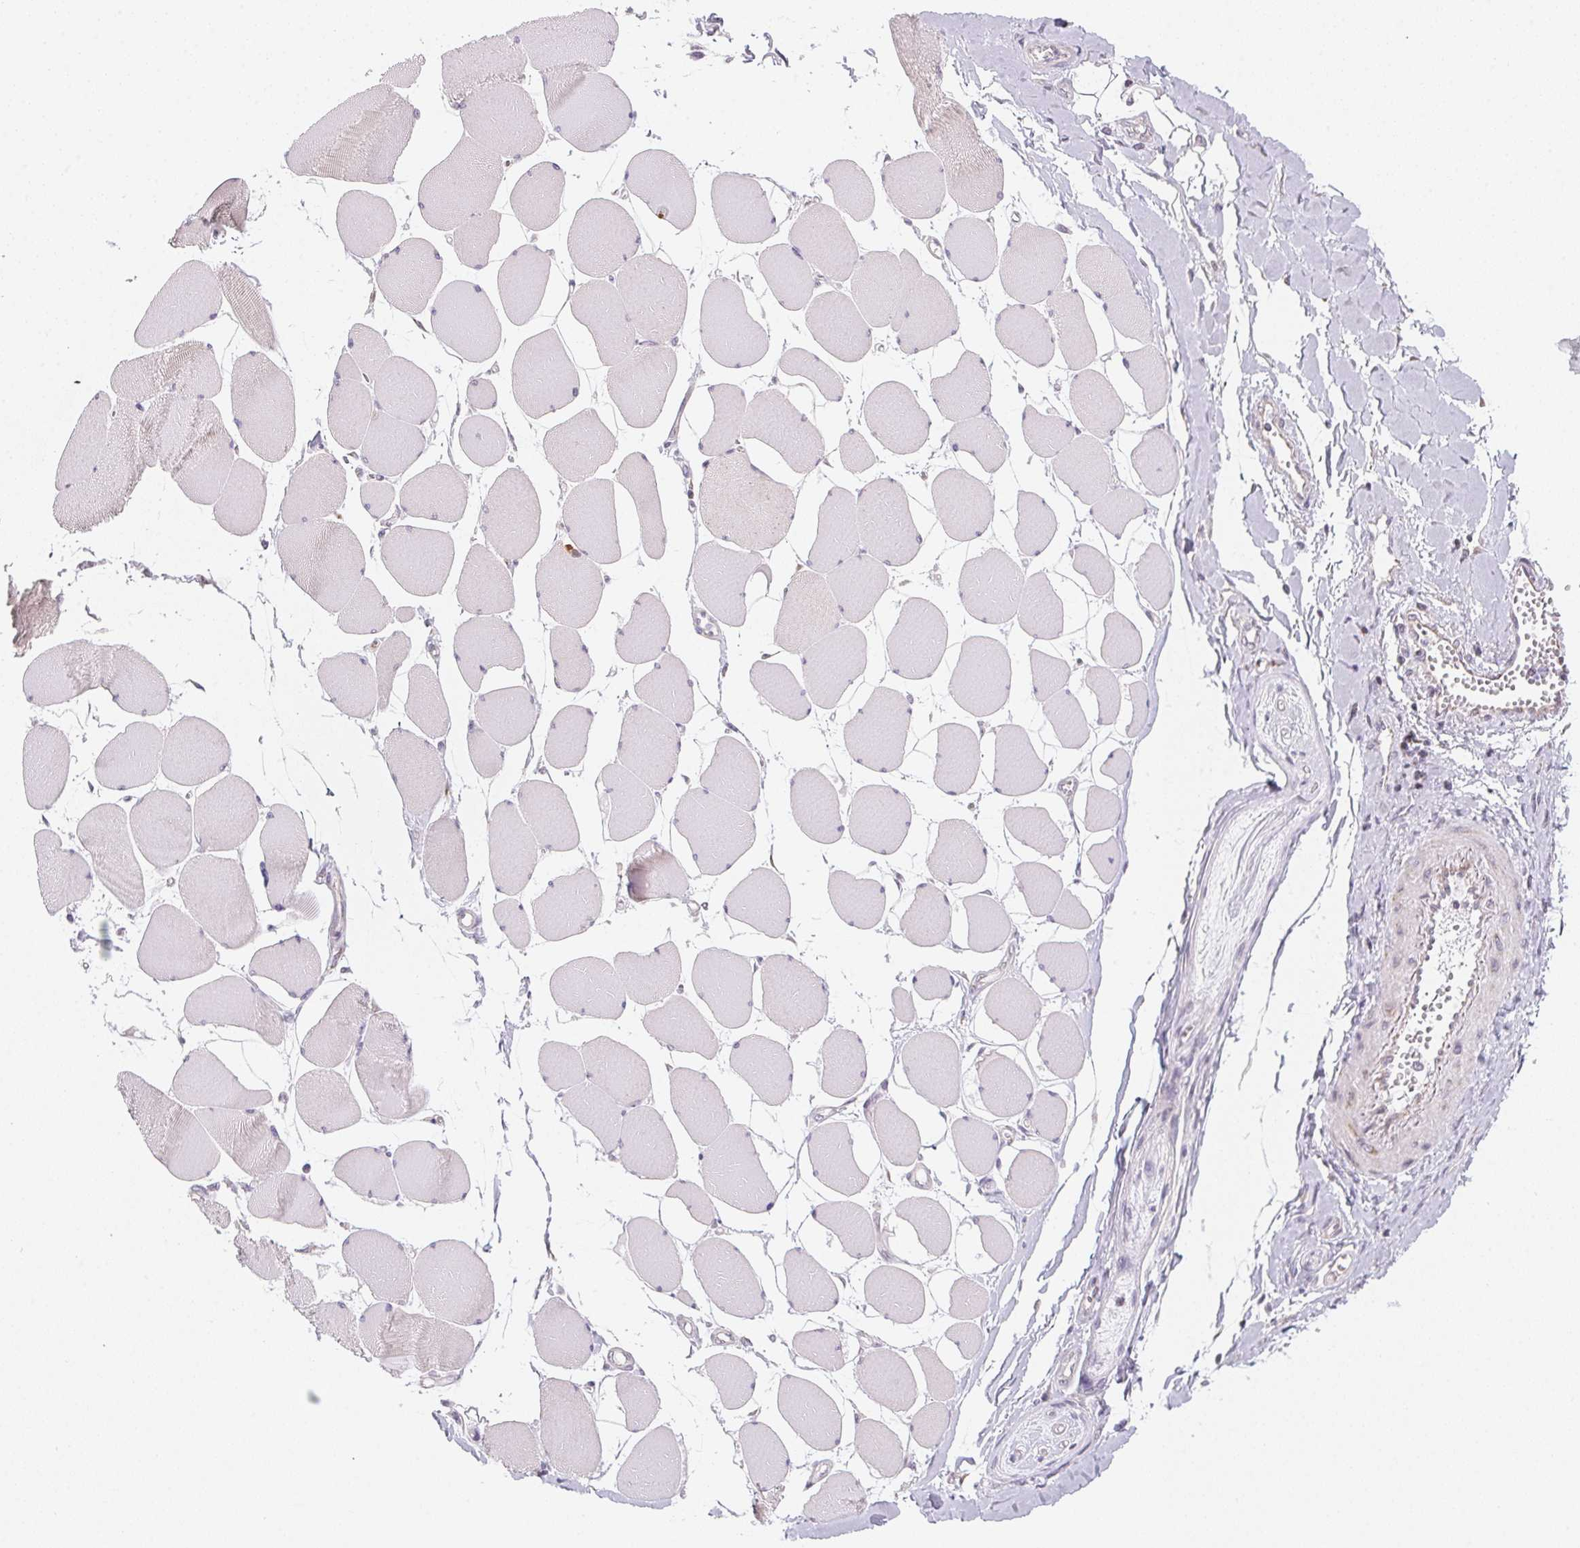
{"staining": {"intensity": "weak", "quantity": "<25%", "location": "cytoplasmic/membranous"}, "tissue": "skeletal muscle", "cell_type": "Myocytes", "image_type": "normal", "snomed": [{"axis": "morphology", "description": "Normal tissue, NOS"}, {"axis": "topography", "description": "Skeletal muscle"}], "caption": "This is an immunohistochemistry (IHC) histopathology image of benign skeletal muscle. There is no positivity in myocytes.", "gene": "GIPC2", "patient": {"sex": "female", "age": 75}}